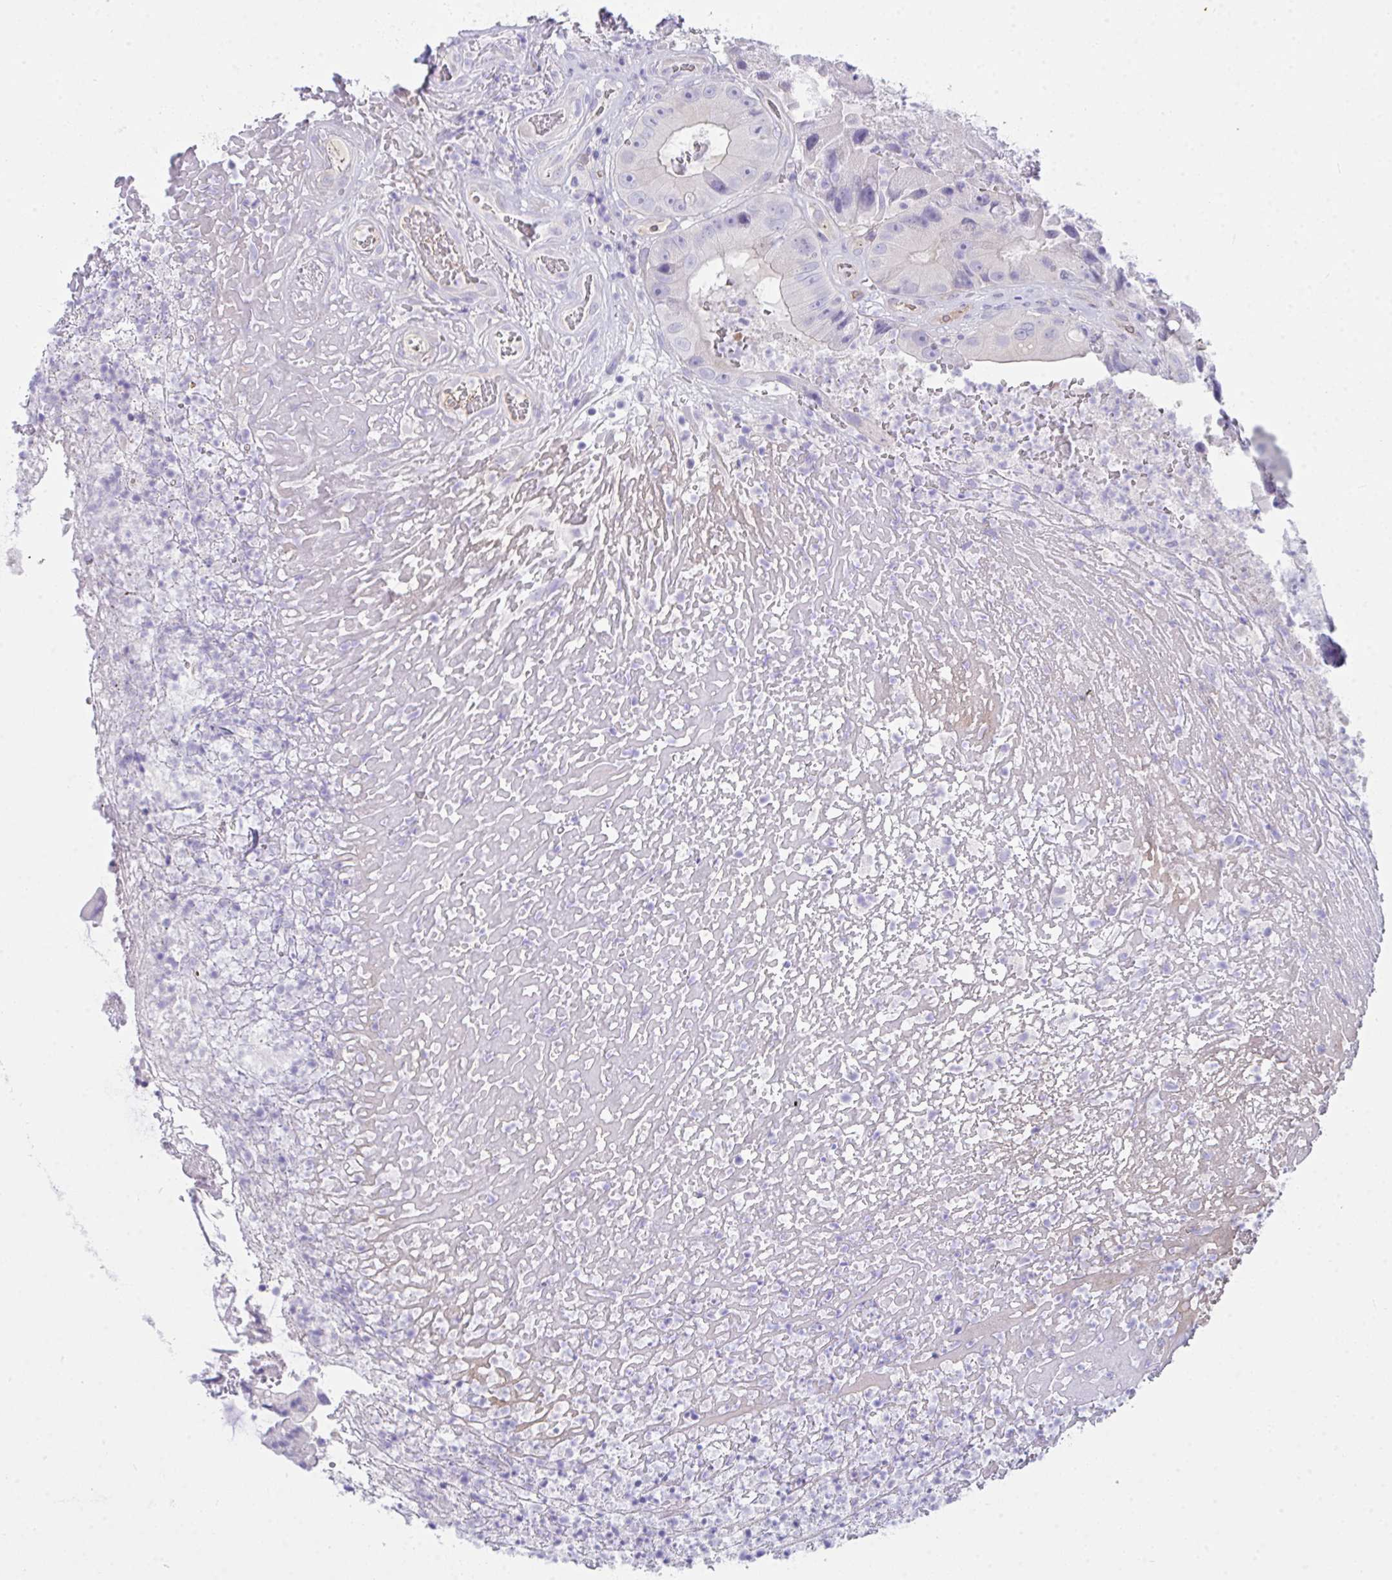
{"staining": {"intensity": "negative", "quantity": "none", "location": "none"}, "tissue": "colorectal cancer", "cell_type": "Tumor cells", "image_type": "cancer", "snomed": [{"axis": "morphology", "description": "Adenocarcinoma, NOS"}, {"axis": "topography", "description": "Colon"}], "caption": "Tumor cells are negative for protein expression in human colorectal adenocarcinoma.", "gene": "GAB1", "patient": {"sex": "female", "age": 86}}